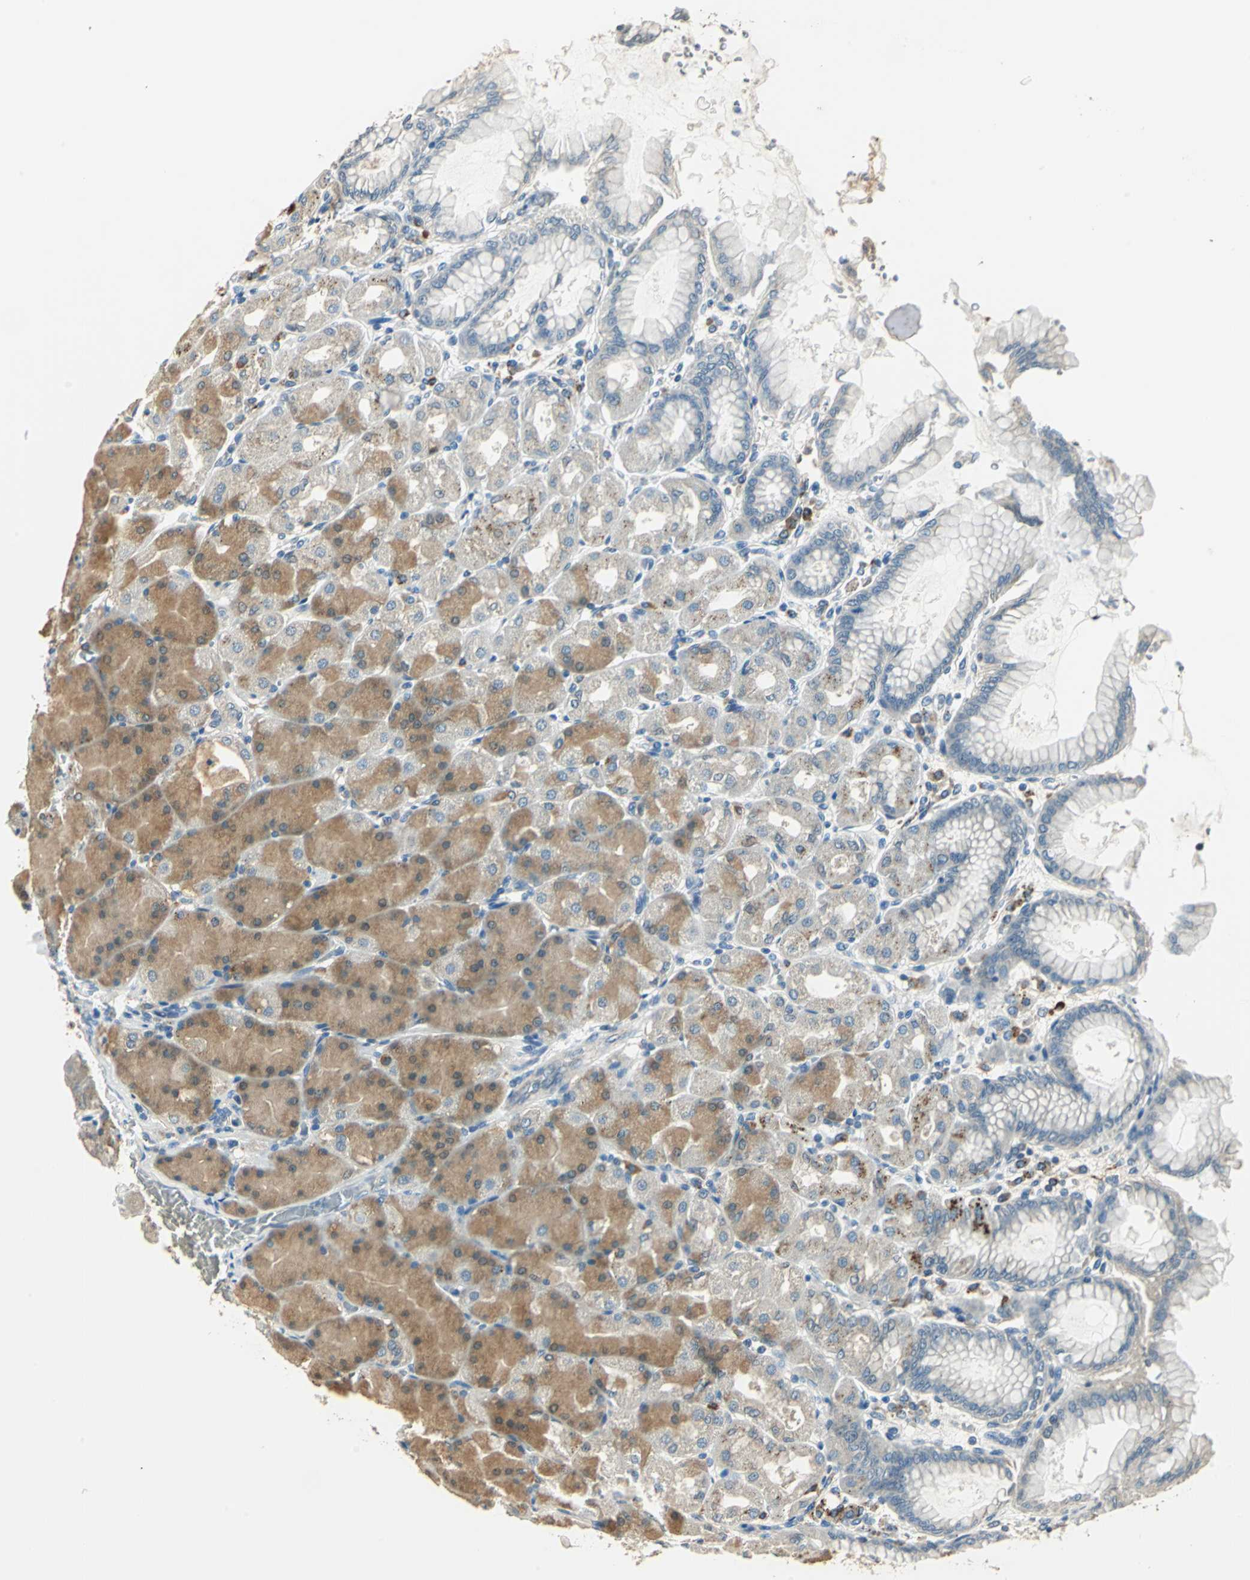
{"staining": {"intensity": "moderate", "quantity": "25%-75%", "location": "cytoplasmic/membranous"}, "tissue": "stomach", "cell_type": "Glandular cells", "image_type": "normal", "snomed": [{"axis": "morphology", "description": "Normal tissue, NOS"}, {"axis": "topography", "description": "Stomach, upper"}], "caption": "A medium amount of moderate cytoplasmic/membranous staining is present in about 25%-75% of glandular cells in normal stomach.", "gene": "NIT1", "patient": {"sex": "female", "age": 56}}